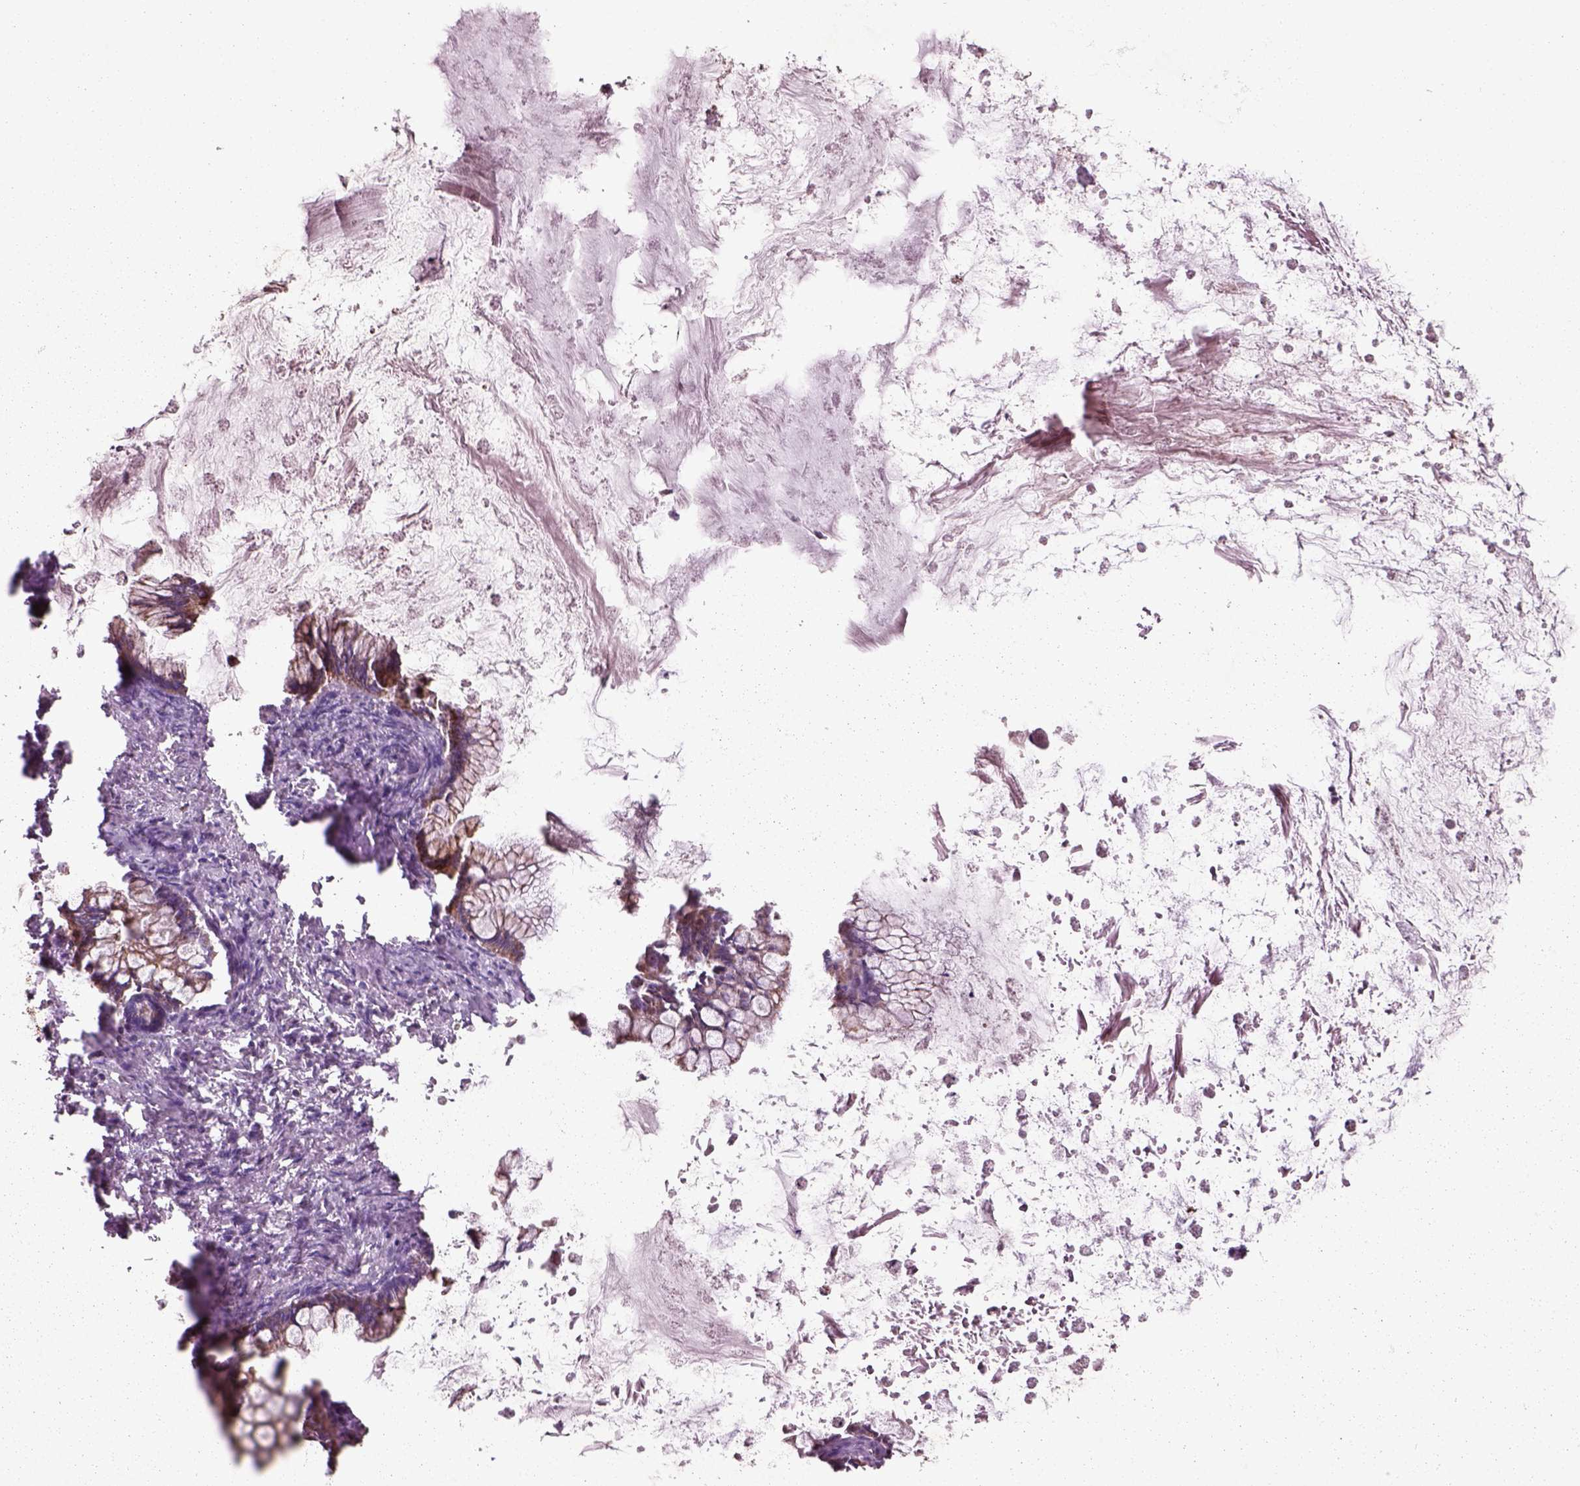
{"staining": {"intensity": "strong", "quantity": ">75%", "location": "cytoplasmic/membranous"}, "tissue": "ovarian cancer", "cell_type": "Tumor cells", "image_type": "cancer", "snomed": [{"axis": "morphology", "description": "Cystadenocarcinoma, mucinous, NOS"}, {"axis": "topography", "description": "Ovary"}], "caption": "Human ovarian cancer stained with a protein marker reveals strong staining in tumor cells.", "gene": "SLC25A24", "patient": {"sex": "female", "age": 67}}